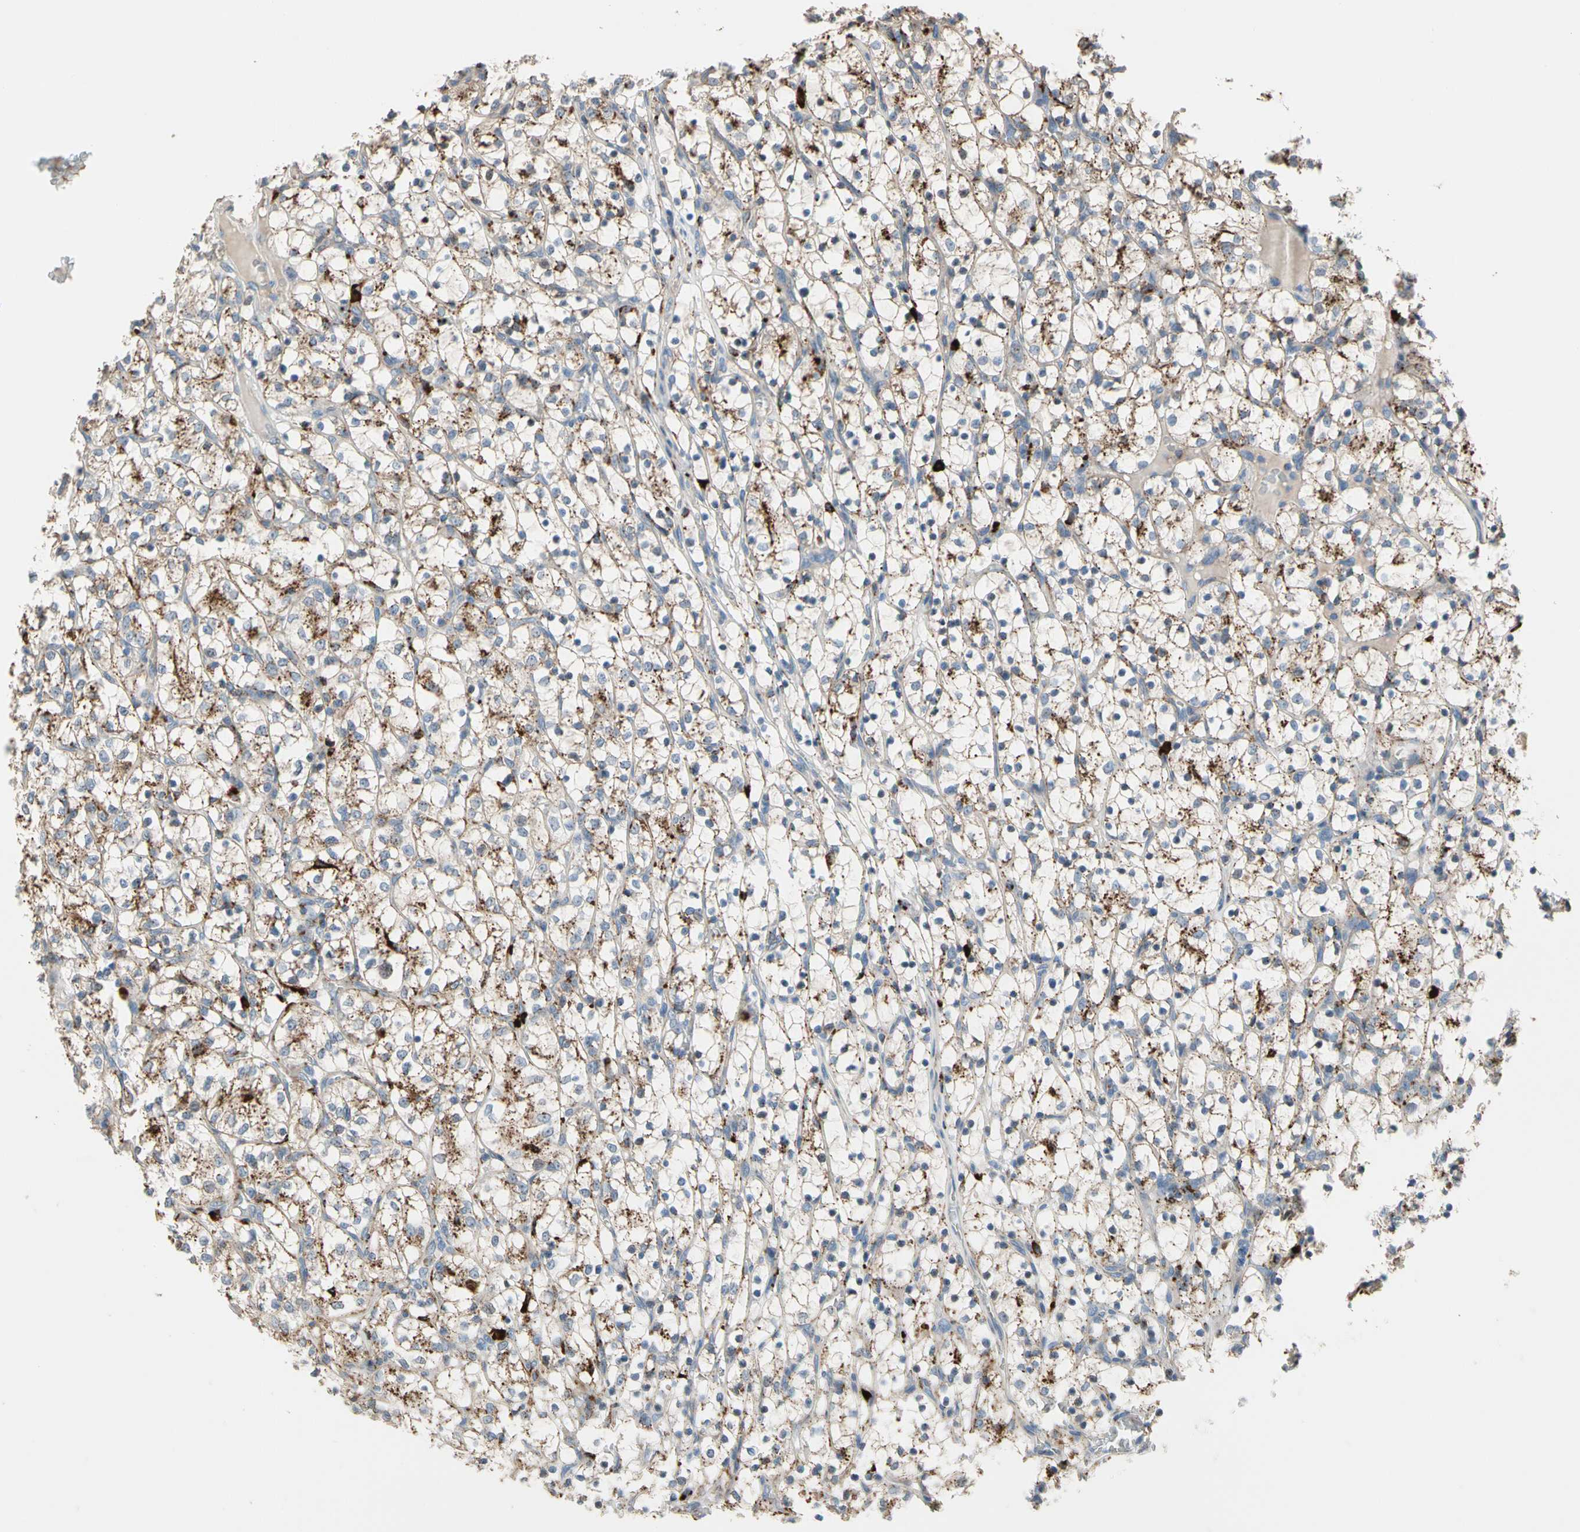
{"staining": {"intensity": "moderate", "quantity": "25%-75%", "location": "cytoplasmic/membranous"}, "tissue": "renal cancer", "cell_type": "Tumor cells", "image_type": "cancer", "snomed": [{"axis": "morphology", "description": "Adenocarcinoma, NOS"}, {"axis": "topography", "description": "Kidney"}], "caption": "Immunohistochemical staining of renal cancer shows medium levels of moderate cytoplasmic/membranous protein staining in about 25%-75% of tumor cells.", "gene": "GM2A", "patient": {"sex": "female", "age": 69}}